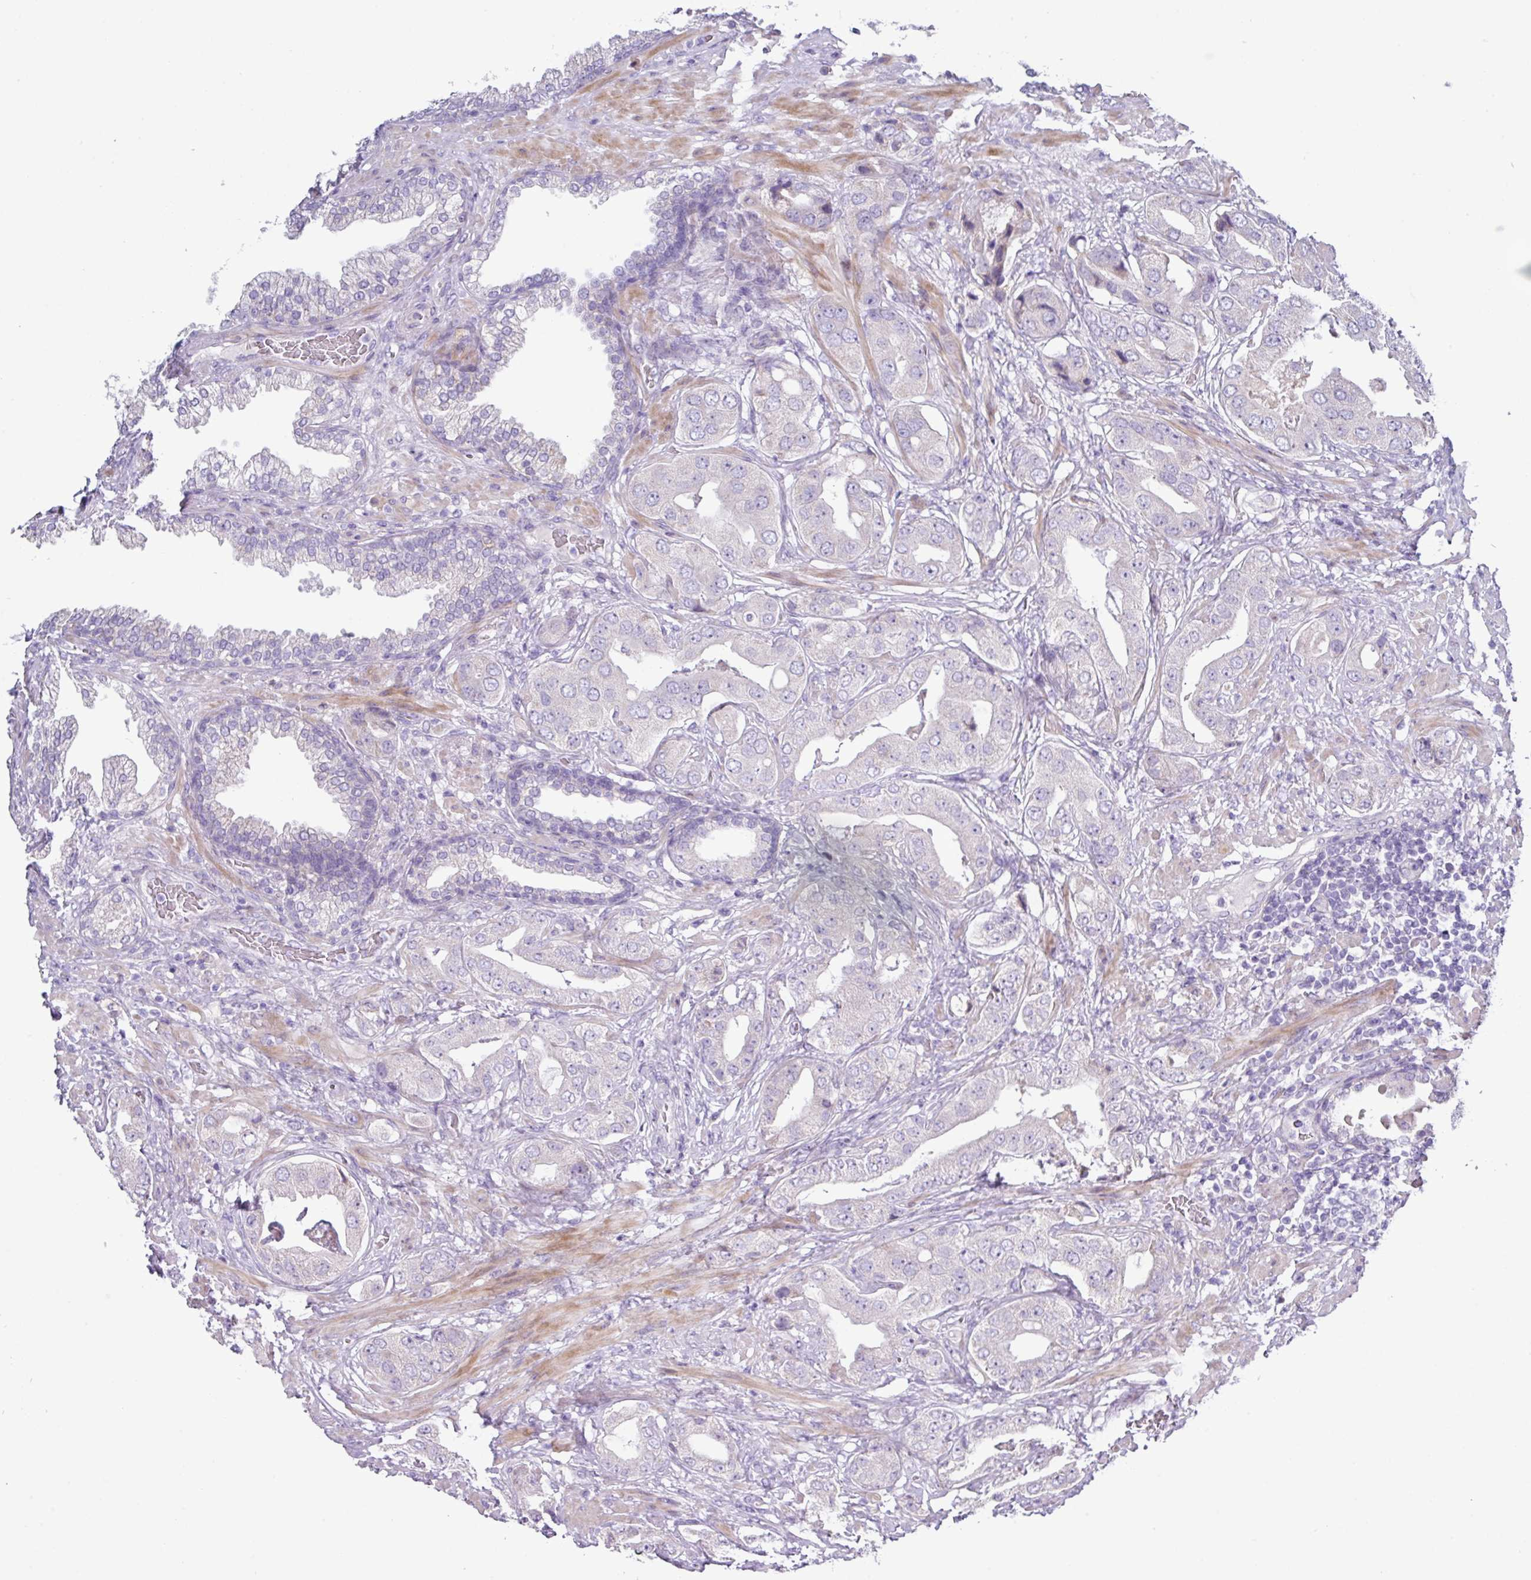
{"staining": {"intensity": "negative", "quantity": "none", "location": "none"}, "tissue": "prostate cancer", "cell_type": "Tumor cells", "image_type": "cancer", "snomed": [{"axis": "morphology", "description": "Adenocarcinoma, High grade"}, {"axis": "topography", "description": "Prostate"}], "caption": "Protein analysis of prostate cancer (adenocarcinoma (high-grade)) shows no significant positivity in tumor cells.", "gene": "RGS16", "patient": {"sex": "male", "age": 63}}